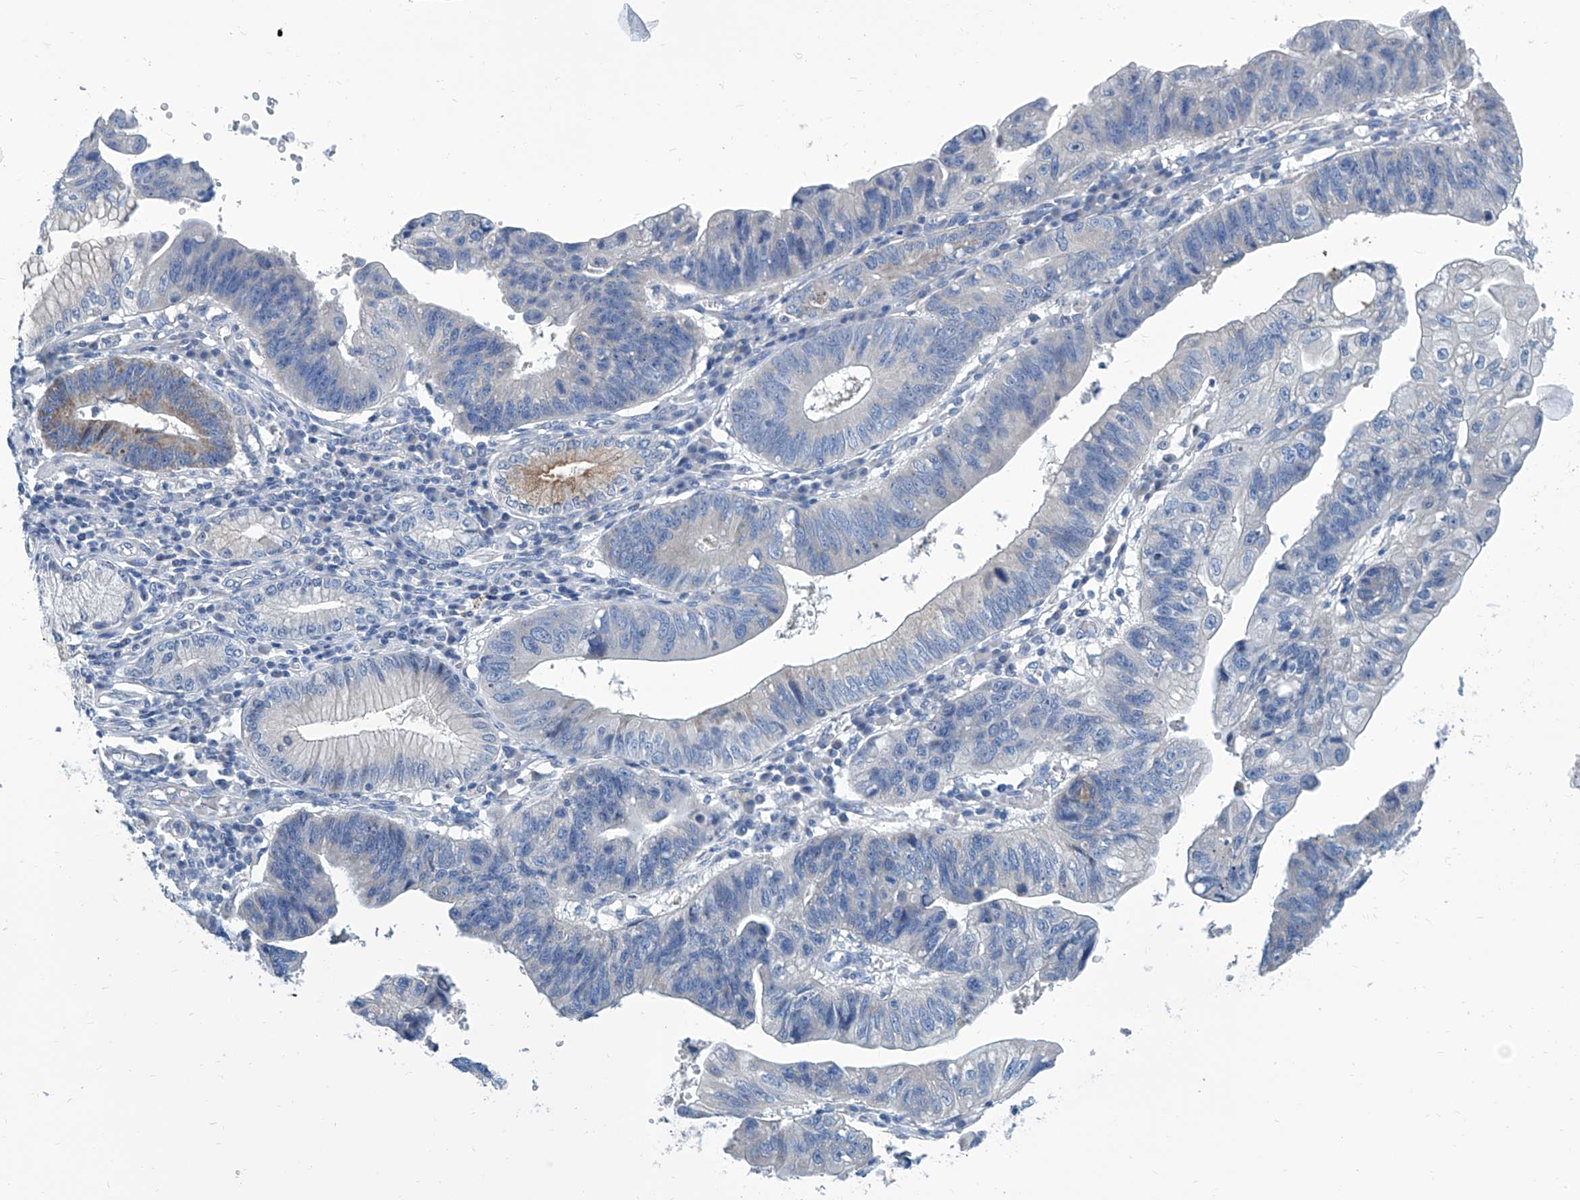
{"staining": {"intensity": "moderate", "quantity": "<25%", "location": "cytoplasmic/membranous"}, "tissue": "stomach cancer", "cell_type": "Tumor cells", "image_type": "cancer", "snomed": [{"axis": "morphology", "description": "Adenocarcinoma, NOS"}, {"axis": "topography", "description": "Stomach"}], "caption": "Protein staining exhibits moderate cytoplasmic/membranous expression in about <25% of tumor cells in adenocarcinoma (stomach).", "gene": "ZNF519", "patient": {"sex": "male", "age": 59}}